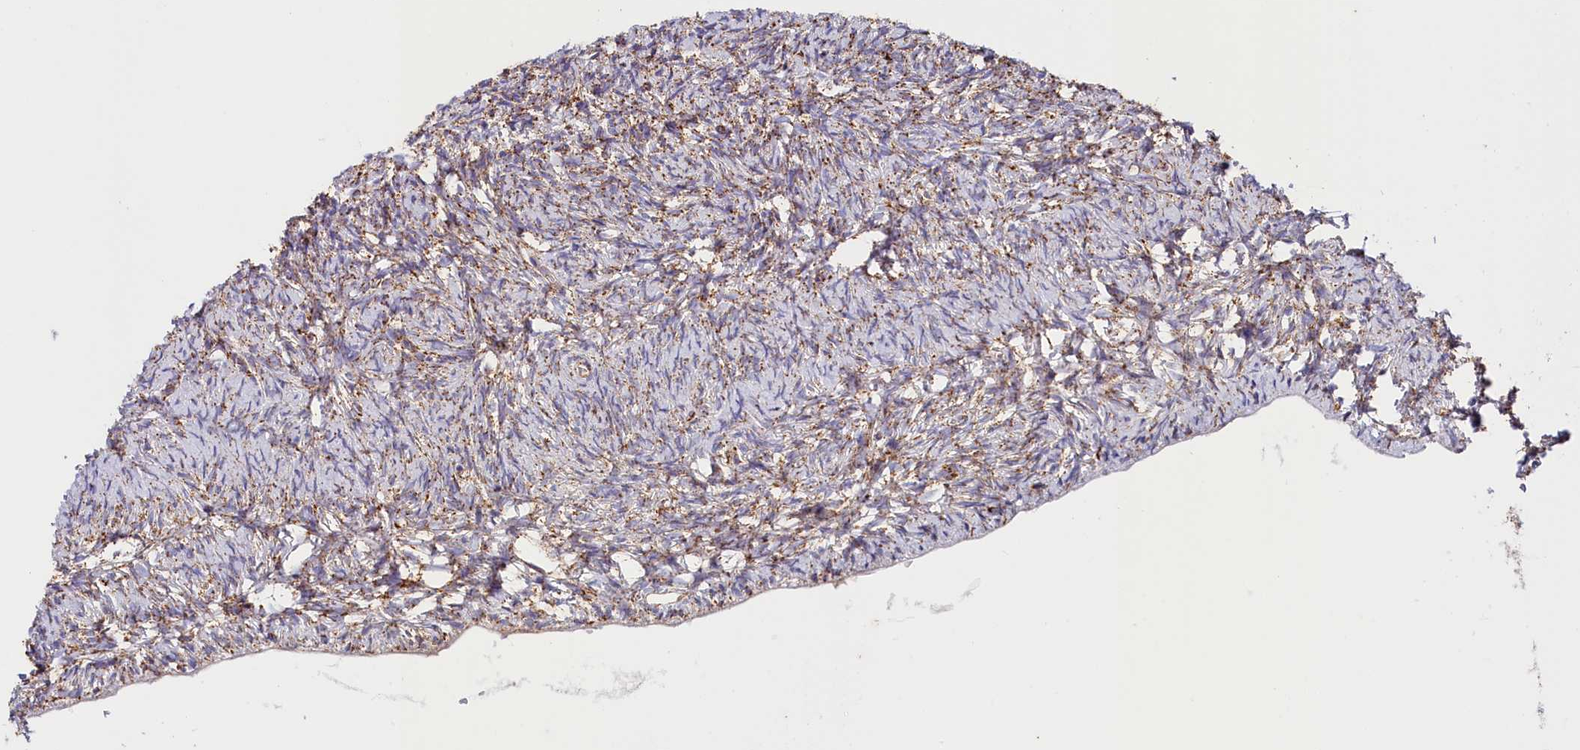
{"staining": {"intensity": "moderate", "quantity": ">75%", "location": "cytoplasmic/membranous"}, "tissue": "ovary", "cell_type": "Ovarian stroma cells", "image_type": "normal", "snomed": [{"axis": "morphology", "description": "Normal tissue, NOS"}, {"axis": "topography", "description": "Ovary"}], "caption": "A brown stain highlights moderate cytoplasmic/membranous expression of a protein in ovarian stroma cells of normal ovary.", "gene": "AKTIP", "patient": {"sex": "female", "age": 51}}